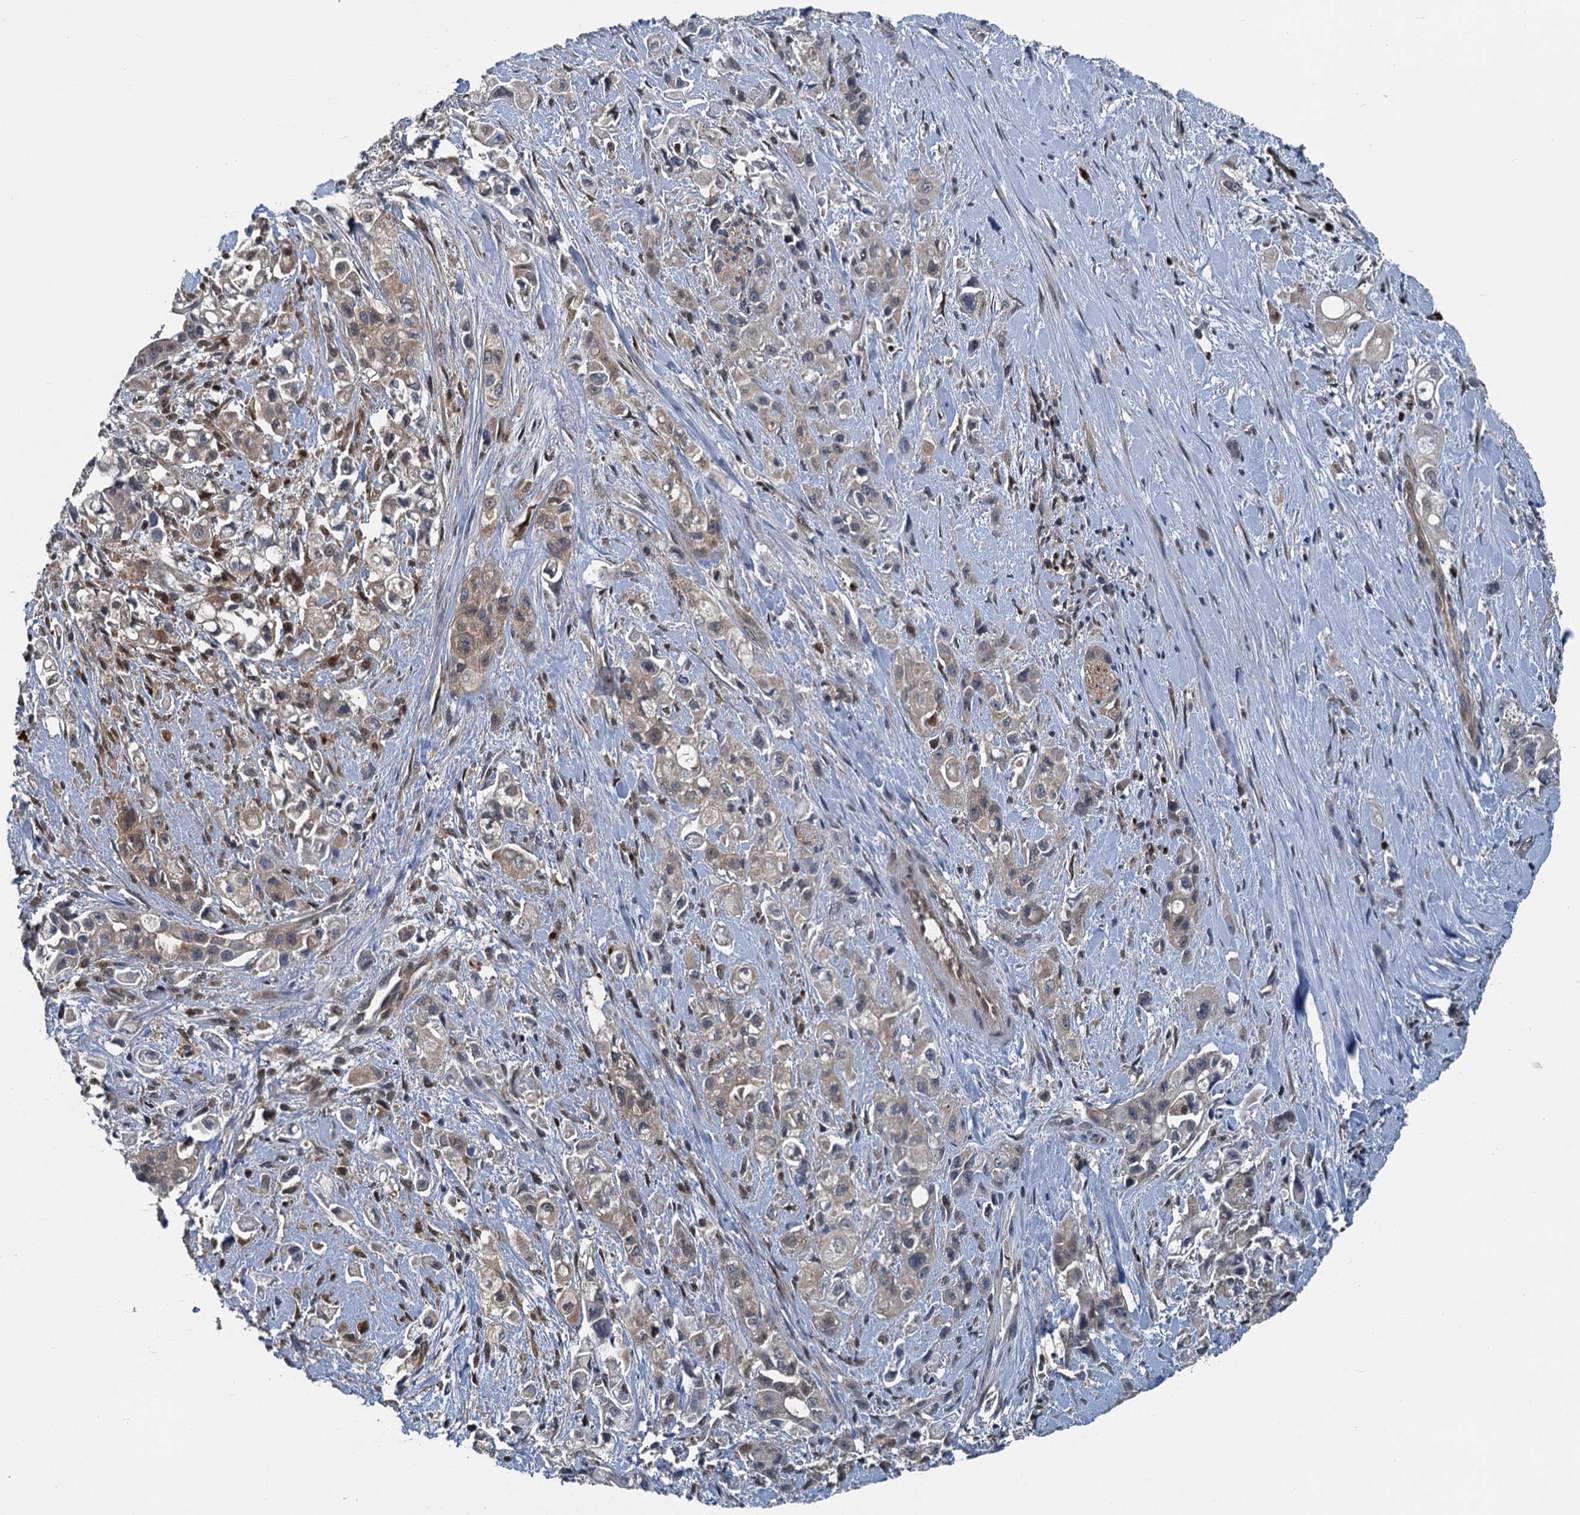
{"staining": {"intensity": "weak", "quantity": "<25%", "location": "cytoplasmic/membranous"}, "tissue": "pancreatic cancer", "cell_type": "Tumor cells", "image_type": "cancer", "snomed": [{"axis": "morphology", "description": "Adenocarcinoma, NOS"}, {"axis": "topography", "description": "Pancreas"}], "caption": "Pancreatic adenocarcinoma was stained to show a protein in brown. There is no significant expression in tumor cells. (Brightfield microscopy of DAB IHC at high magnification).", "gene": "GPI", "patient": {"sex": "female", "age": 66}}